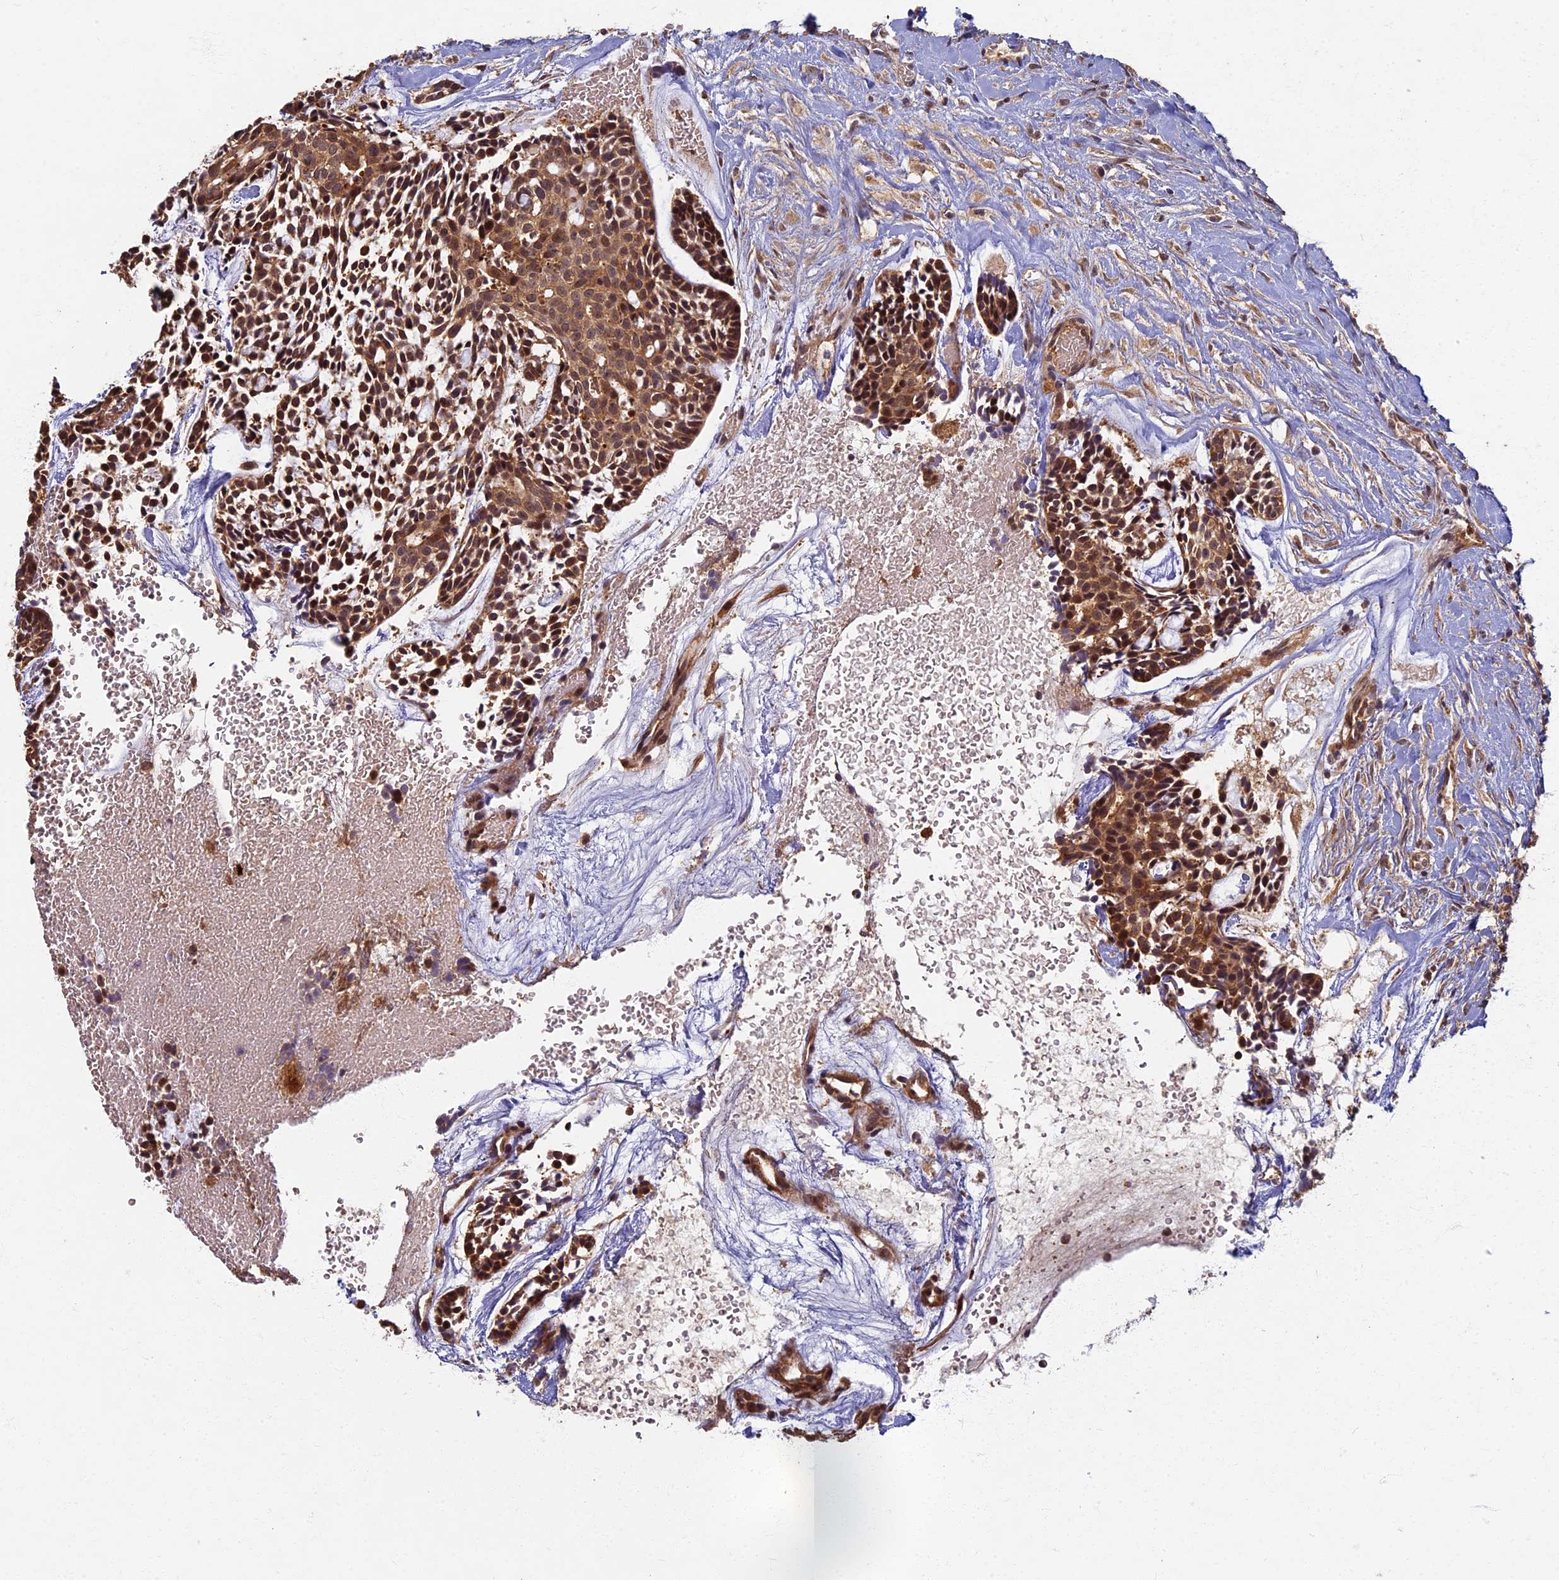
{"staining": {"intensity": "strong", "quantity": ">75%", "location": "cytoplasmic/membranous,nuclear"}, "tissue": "head and neck cancer", "cell_type": "Tumor cells", "image_type": "cancer", "snomed": [{"axis": "morphology", "description": "Adenocarcinoma, NOS"}, {"axis": "topography", "description": "Subcutis"}, {"axis": "topography", "description": "Head-Neck"}], "caption": "Head and neck adenocarcinoma stained with a brown dye reveals strong cytoplasmic/membranous and nuclear positive positivity in about >75% of tumor cells.", "gene": "RSPH3", "patient": {"sex": "female", "age": 73}}